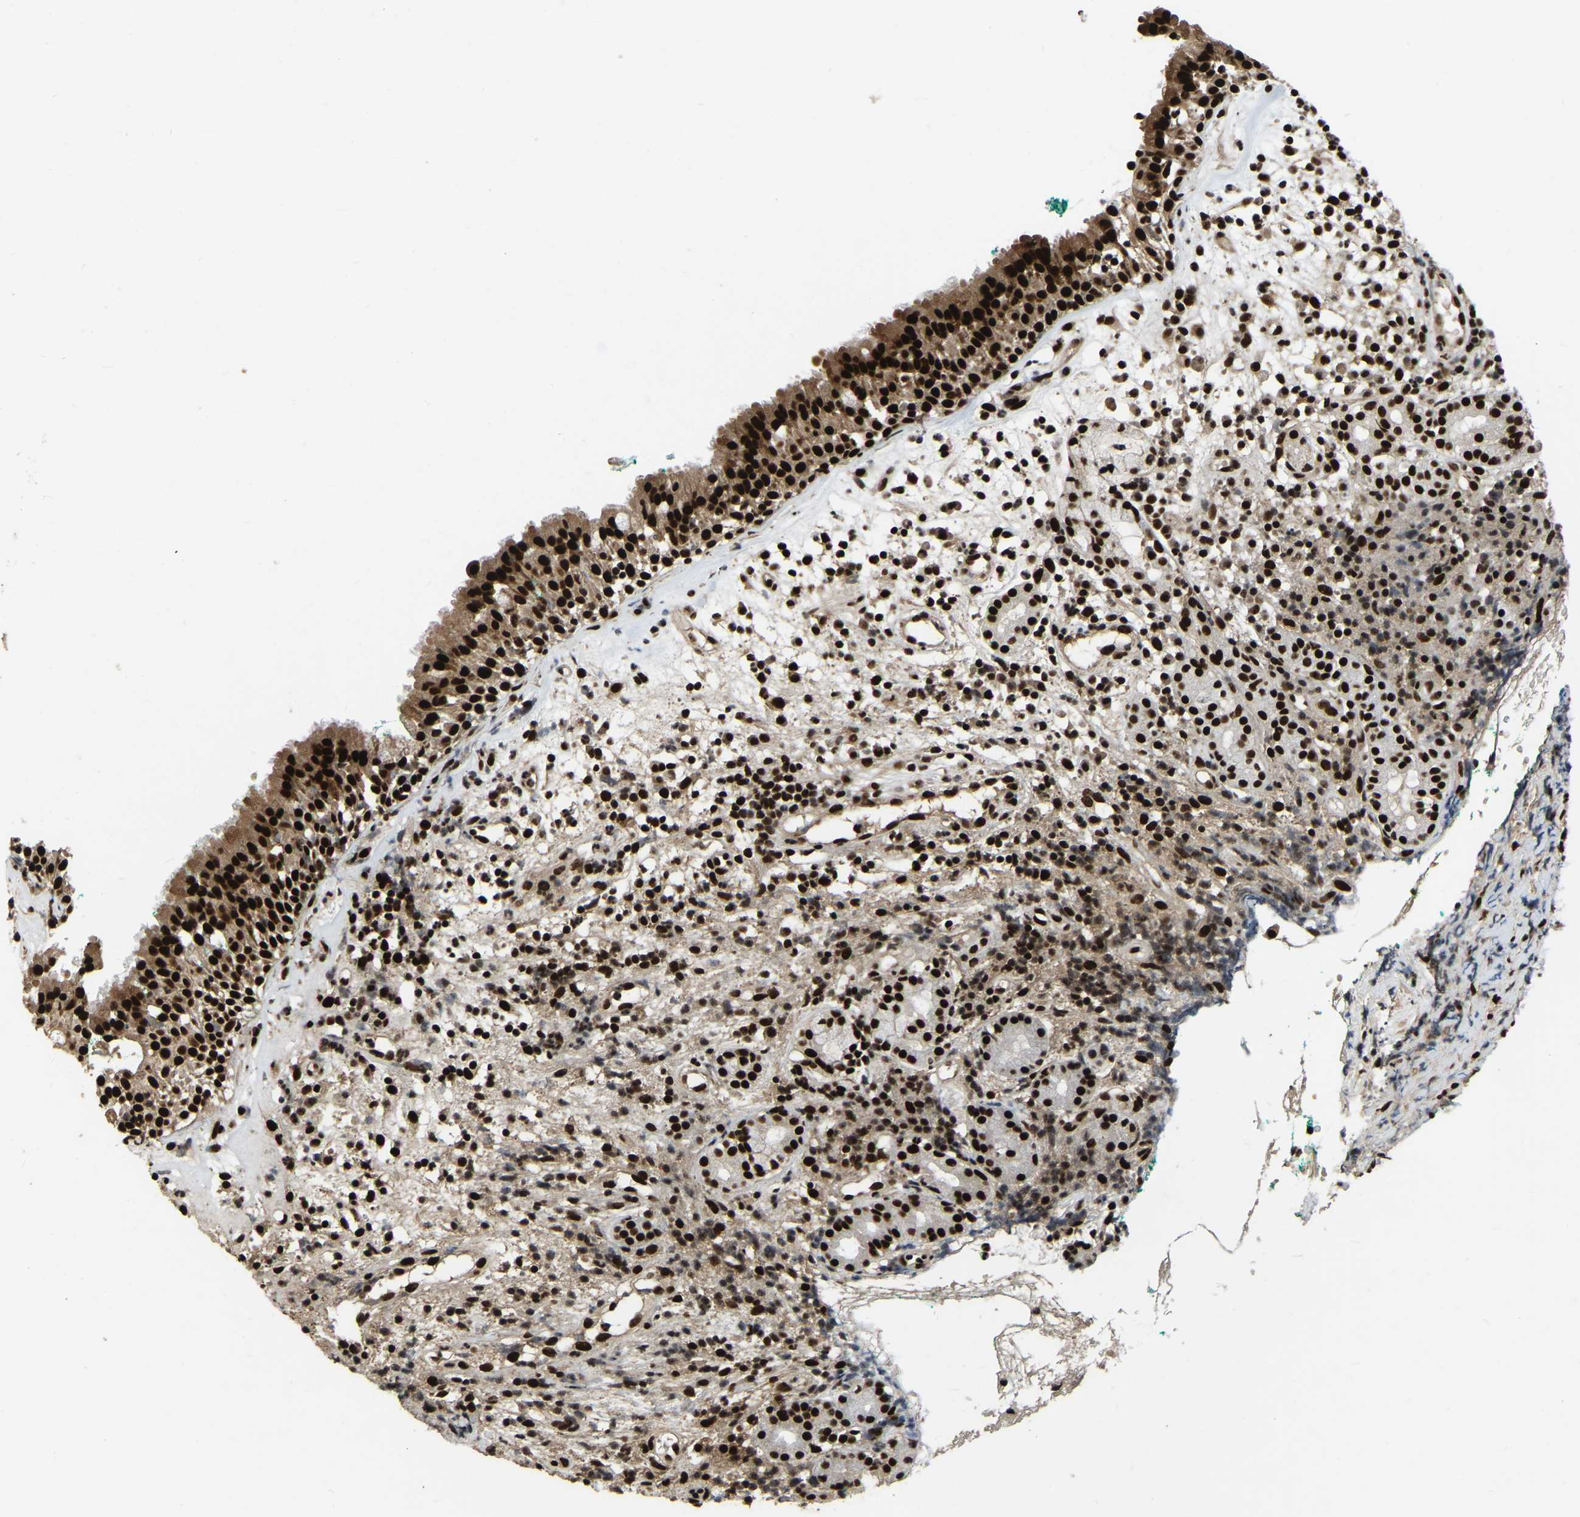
{"staining": {"intensity": "strong", "quantity": ">75%", "location": "cytoplasmic/membranous,nuclear"}, "tissue": "nasopharynx", "cell_type": "Respiratory epithelial cells", "image_type": "normal", "snomed": [{"axis": "morphology", "description": "Normal tissue, NOS"}, {"axis": "morphology", "description": "Basal cell carcinoma"}, {"axis": "topography", "description": "Cartilage tissue"}, {"axis": "topography", "description": "Nasopharynx"}, {"axis": "topography", "description": "Oral tissue"}], "caption": "Approximately >75% of respiratory epithelial cells in unremarkable human nasopharynx demonstrate strong cytoplasmic/membranous,nuclear protein staining as visualized by brown immunohistochemical staining.", "gene": "TBL1XR1", "patient": {"sex": "female", "age": 77}}